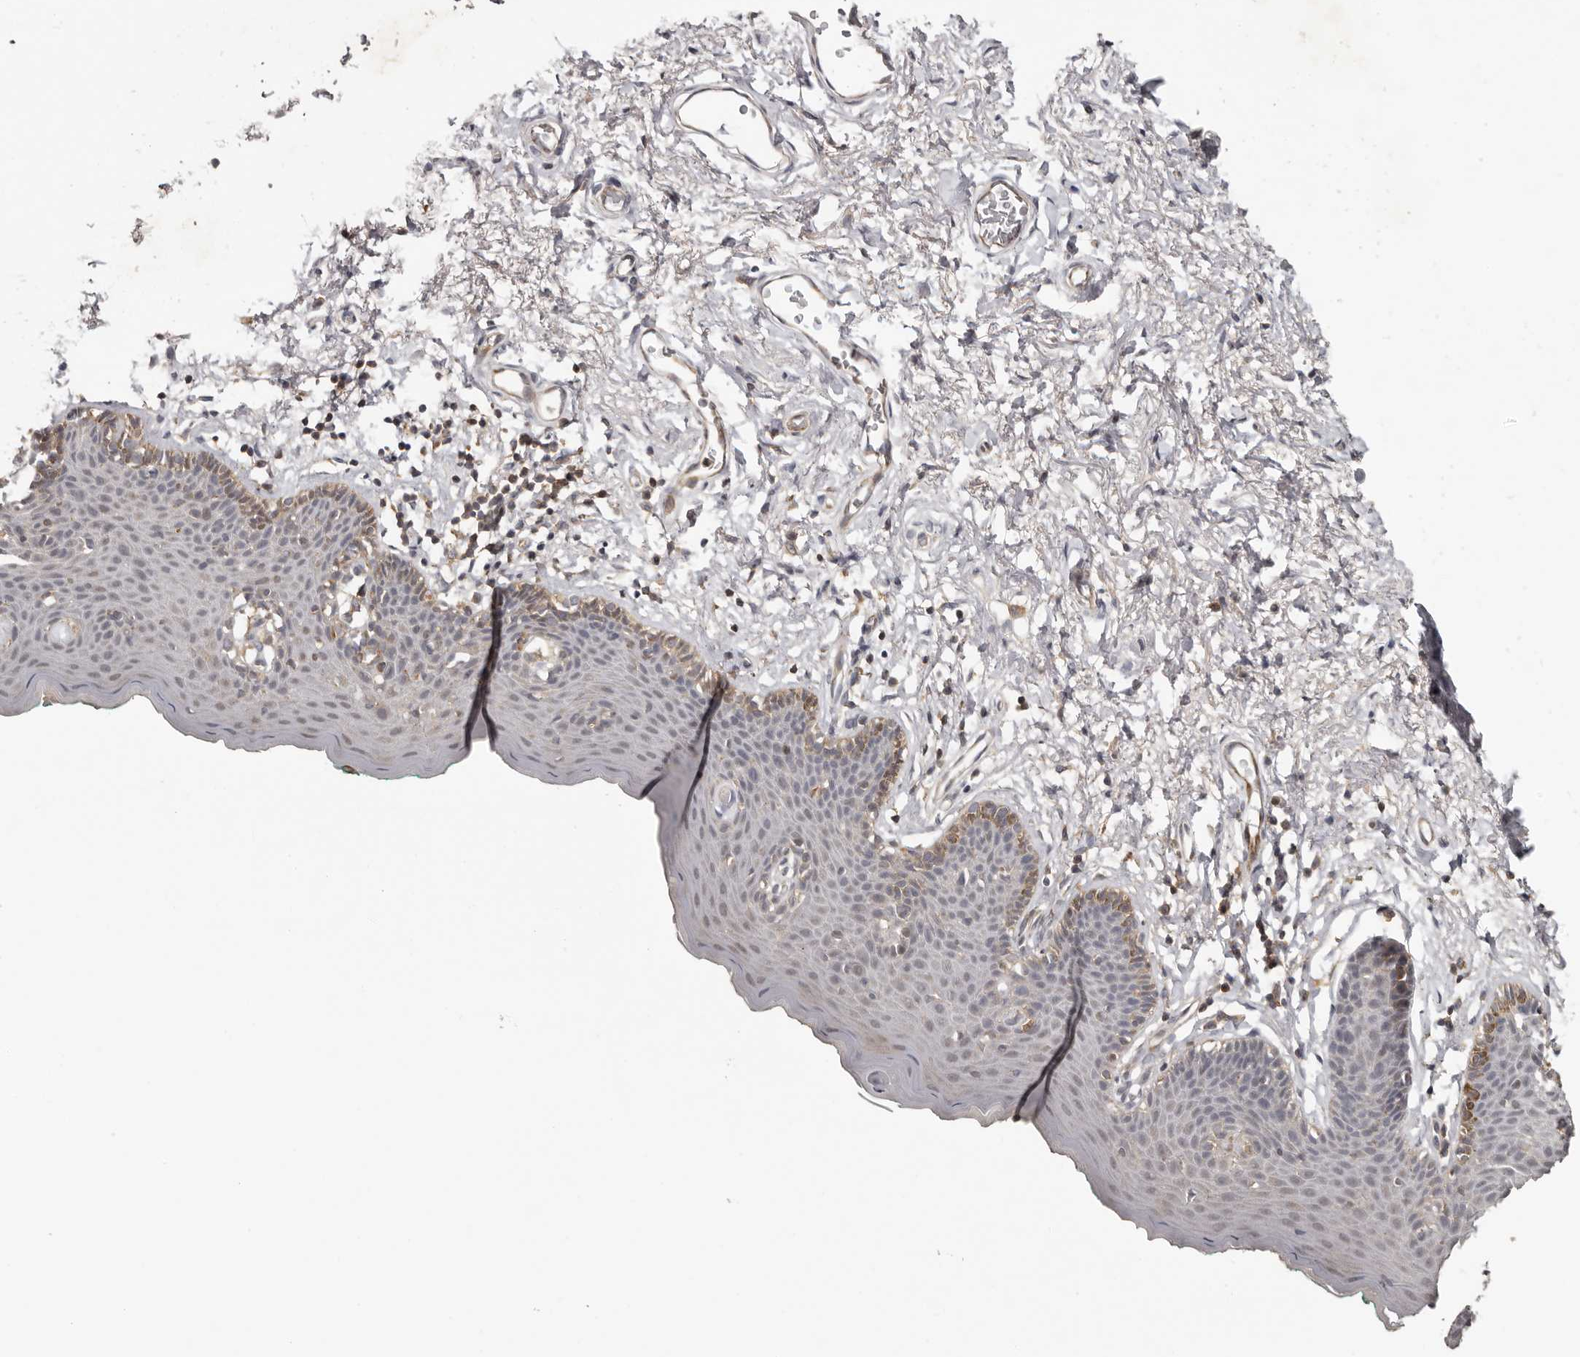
{"staining": {"intensity": "weak", "quantity": "<25%", "location": "cytoplasmic/membranous"}, "tissue": "skin", "cell_type": "Epidermal cells", "image_type": "normal", "snomed": [{"axis": "morphology", "description": "Normal tissue, NOS"}, {"axis": "topography", "description": "Vulva"}], "caption": "Immunohistochemistry of benign human skin reveals no expression in epidermal cells. Nuclei are stained in blue.", "gene": "ANKRD44", "patient": {"sex": "female", "age": 66}}